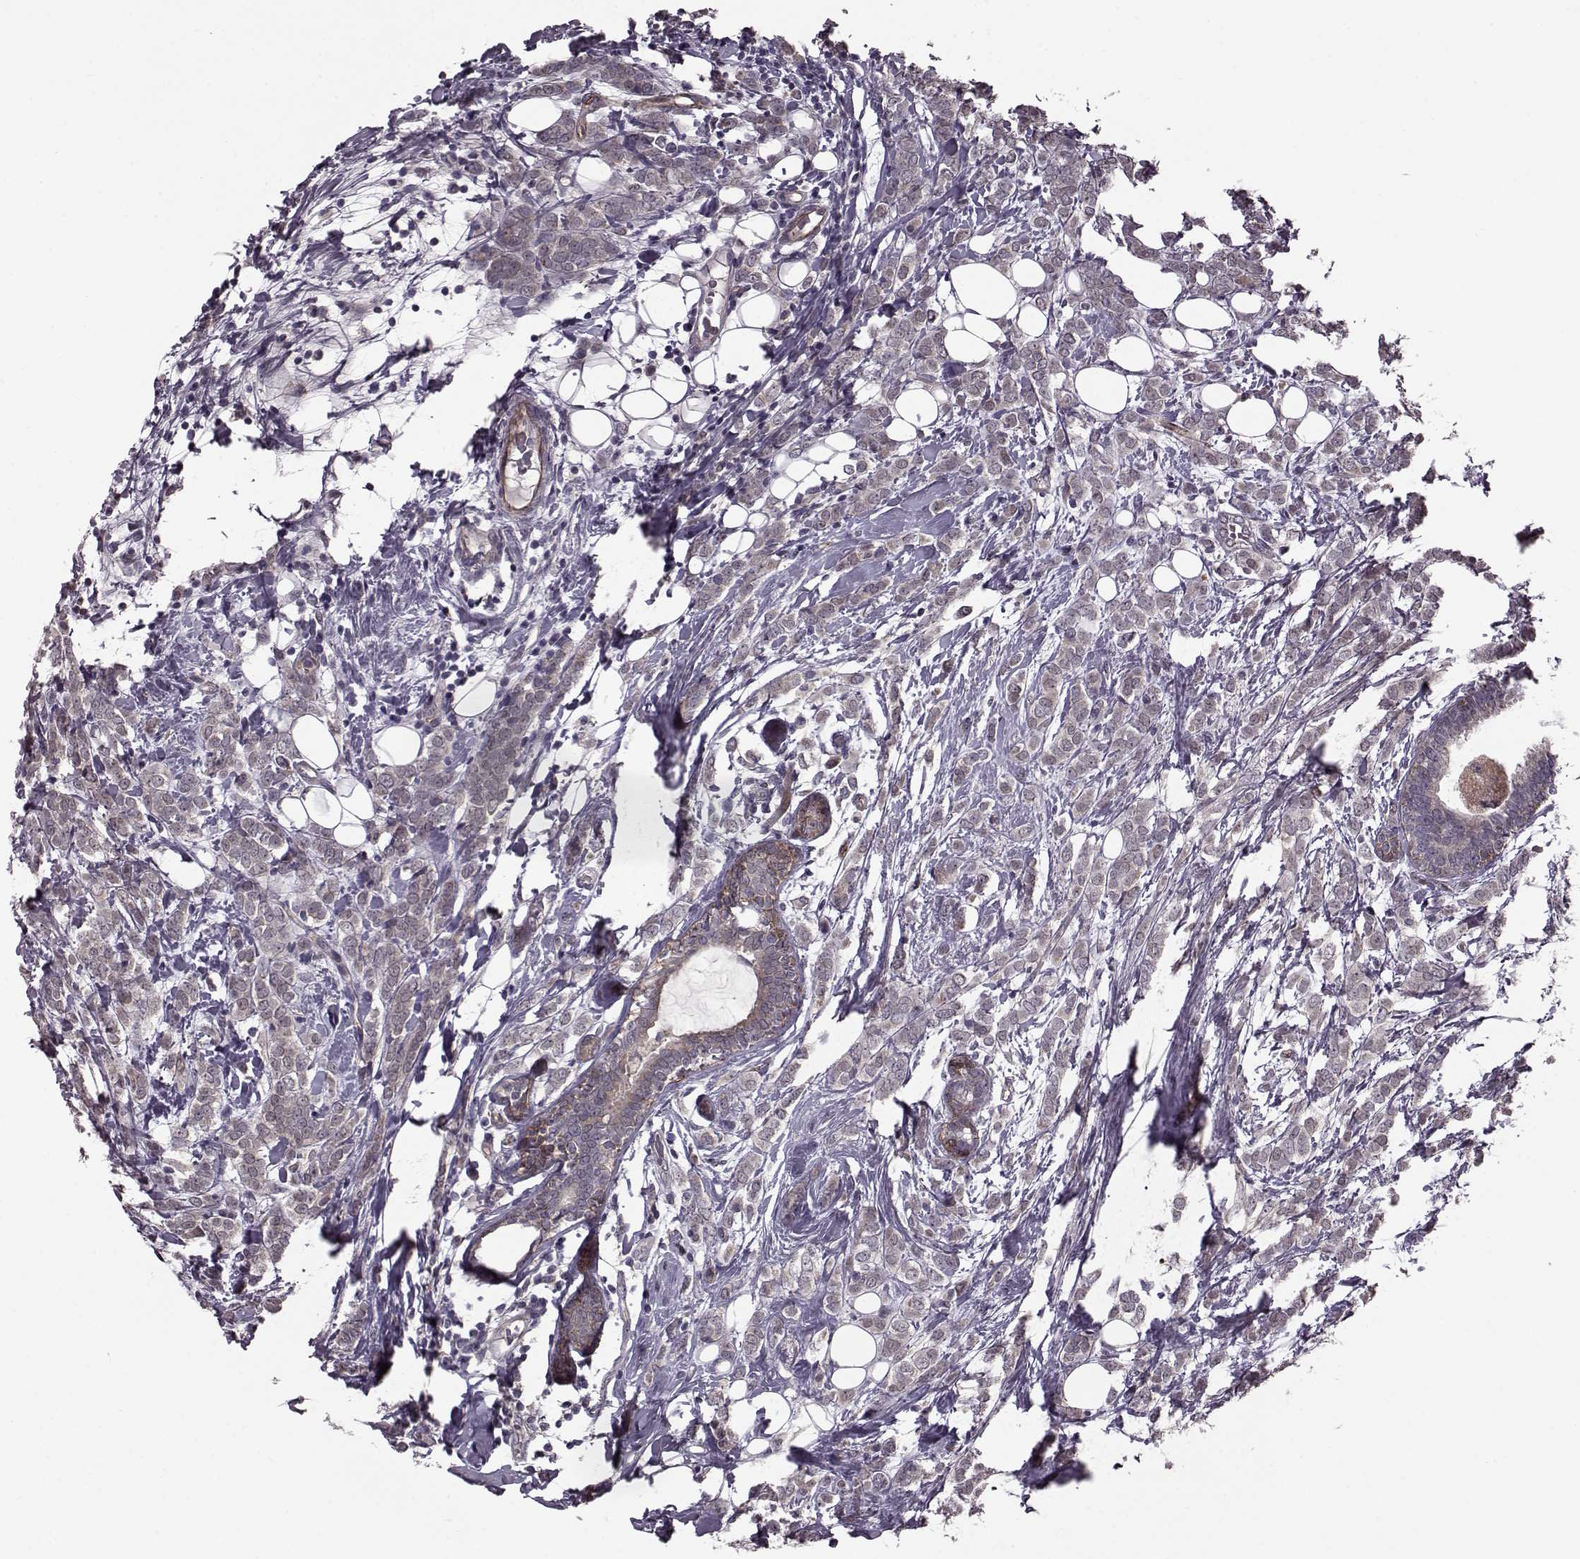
{"staining": {"intensity": "negative", "quantity": "none", "location": "none"}, "tissue": "breast cancer", "cell_type": "Tumor cells", "image_type": "cancer", "snomed": [{"axis": "morphology", "description": "Lobular carcinoma"}, {"axis": "topography", "description": "Breast"}], "caption": "An immunohistochemistry (IHC) histopathology image of lobular carcinoma (breast) is shown. There is no staining in tumor cells of lobular carcinoma (breast).", "gene": "SYNPO", "patient": {"sex": "female", "age": 49}}